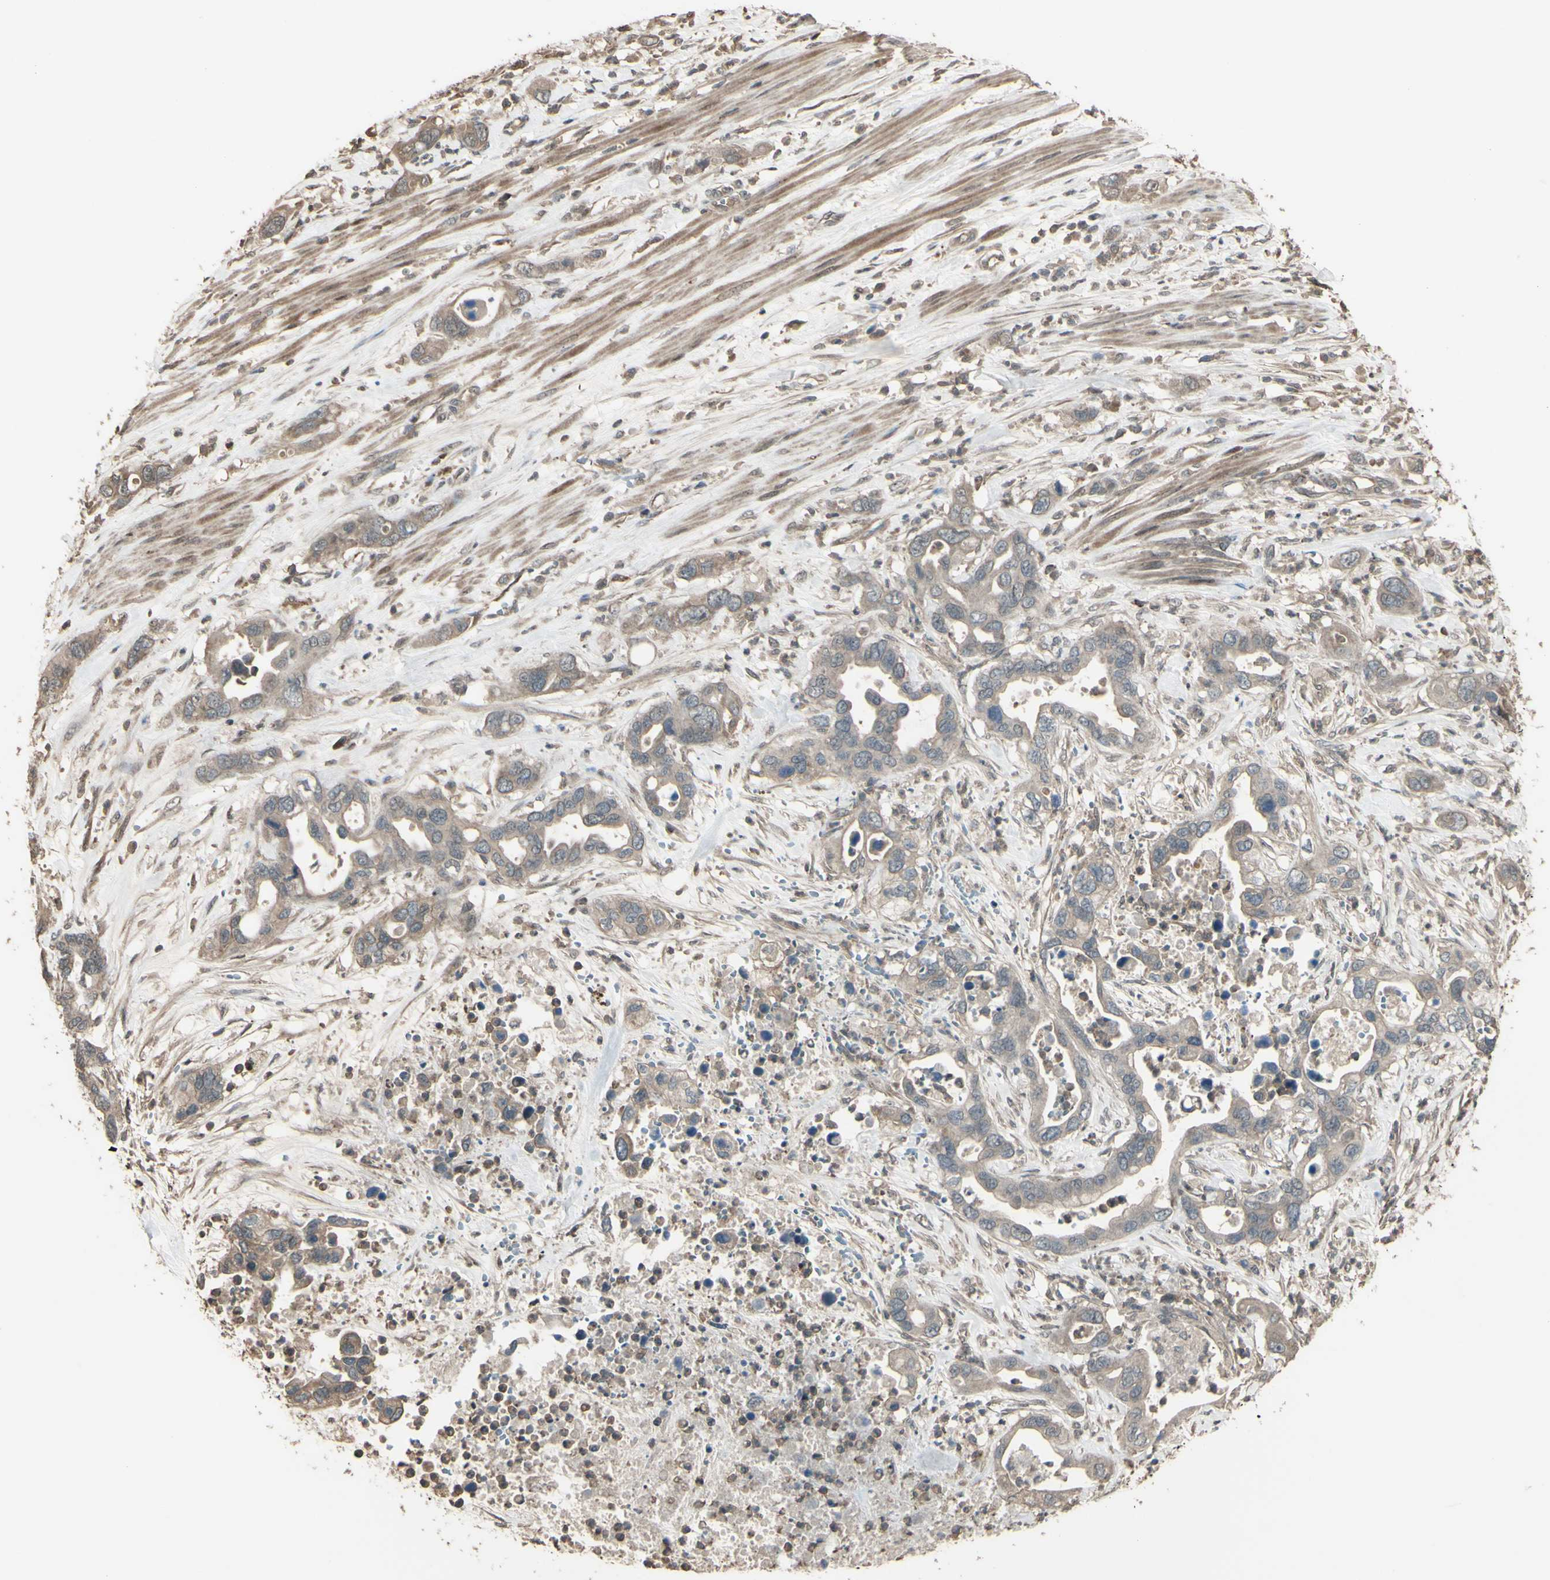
{"staining": {"intensity": "weak", "quantity": ">75%", "location": "cytoplasmic/membranous"}, "tissue": "pancreatic cancer", "cell_type": "Tumor cells", "image_type": "cancer", "snomed": [{"axis": "morphology", "description": "Adenocarcinoma, NOS"}, {"axis": "topography", "description": "Pancreas"}], "caption": "Weak cytoplasmic/membranous staining is seen in approximately >75% of tumor cells in pancreatic cancer. (Brightfield microscopy of DAB IHC at high magnification).", "gene": "GNAS", "patient": {"sex": "female", "age": 71}}